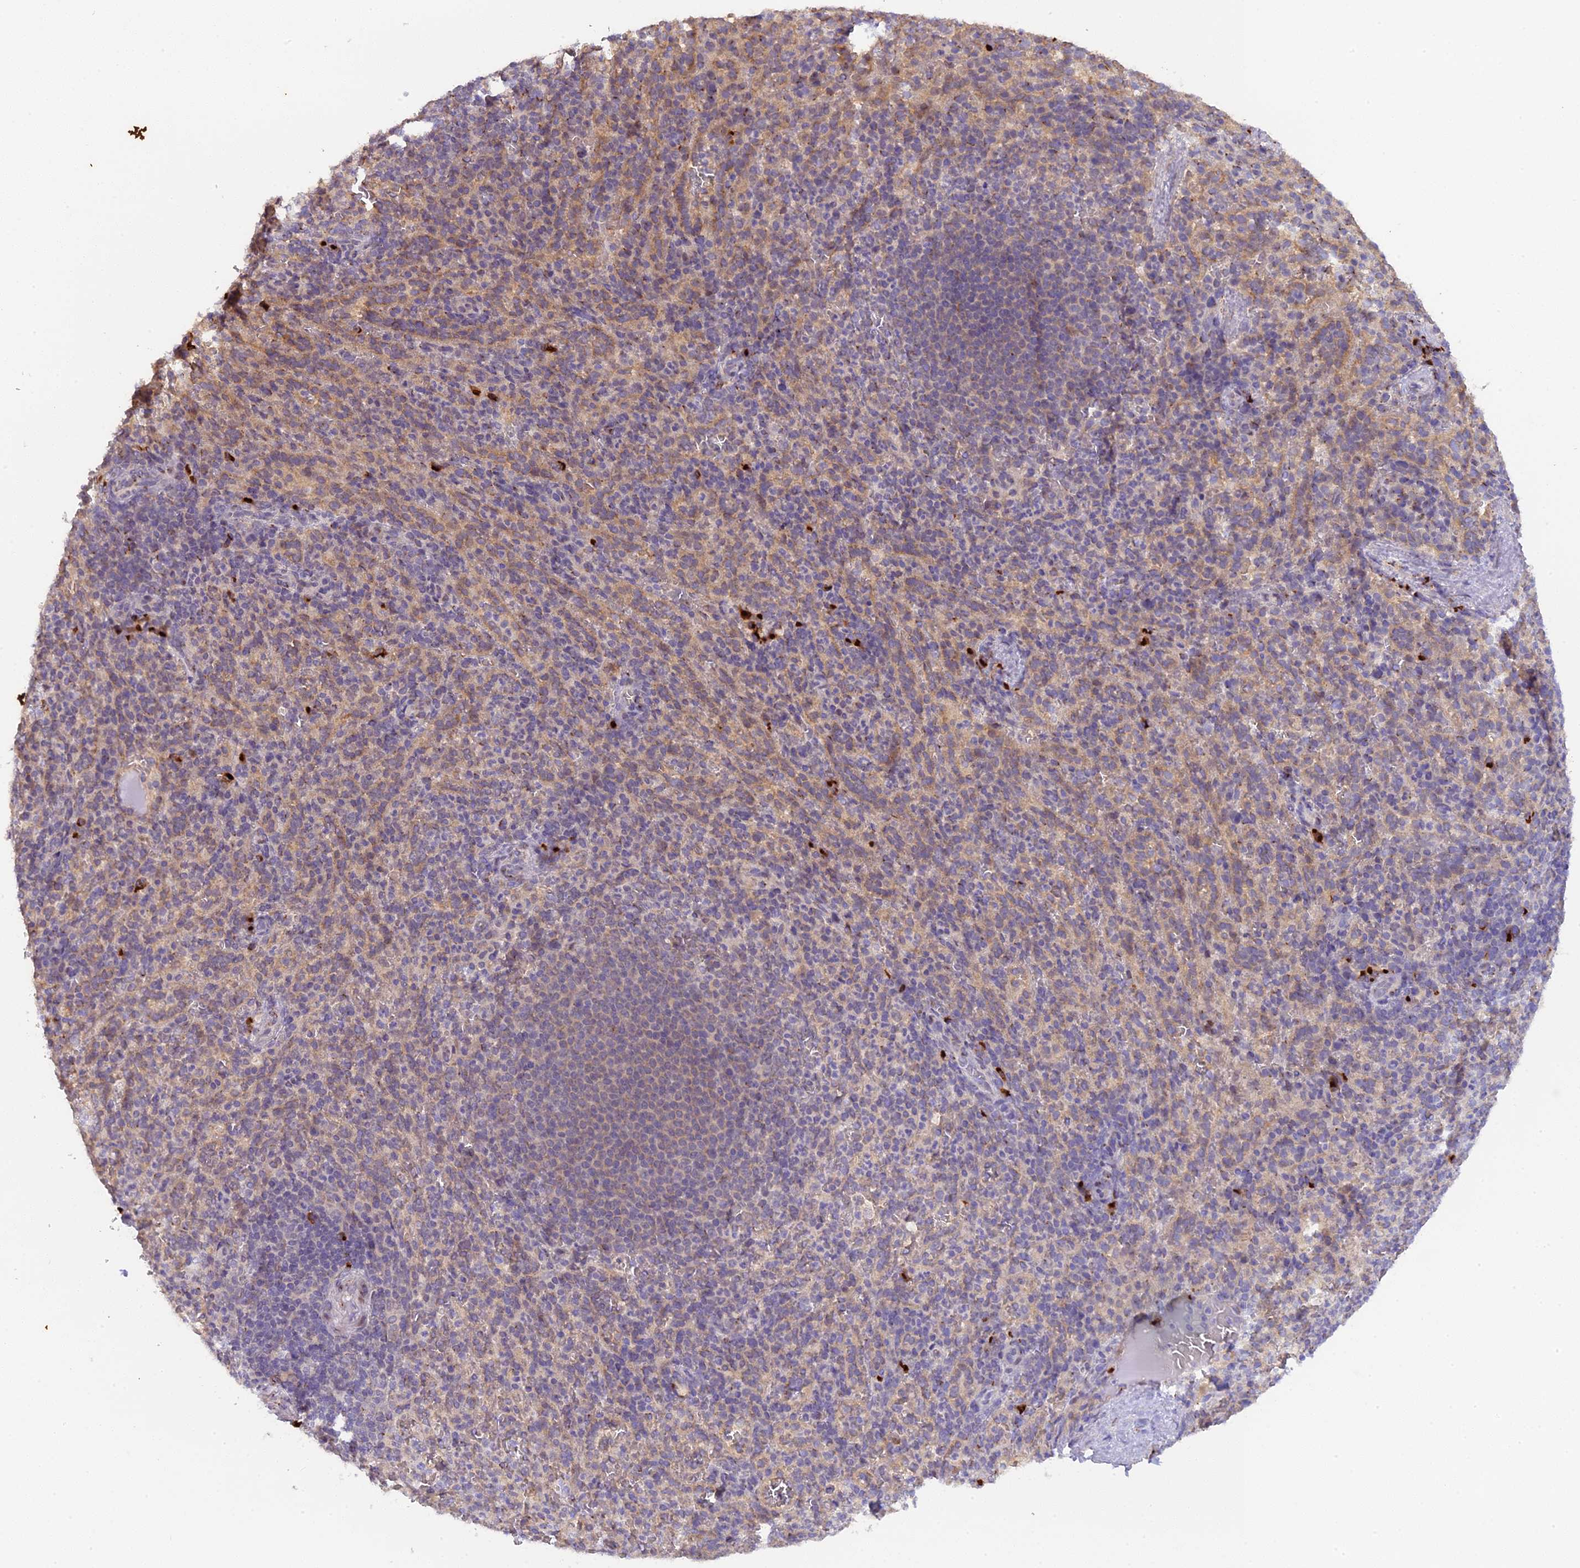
{"staining": {"intensity": "weak", "quantity": "25%-75%", "location": "cytoplasmic/membranous"}, "tissue": "spleen", "cell_type": "Cells in red pulp", "image_type": "normal", "snomed": [{"axis": "morphology", "description": "Normal tissue, NOS"}, {"axis": "topography", "description": "Spleen"}], "caption": "IHC histopathology image of benign spleen stained for a protein (brown), which shows low levels of weak cytoplasmic/membranous expression in about 25%-75% of cells in red pulp.", "gene": "SNX17", "patient": {"sex": "female", "age": 21}}